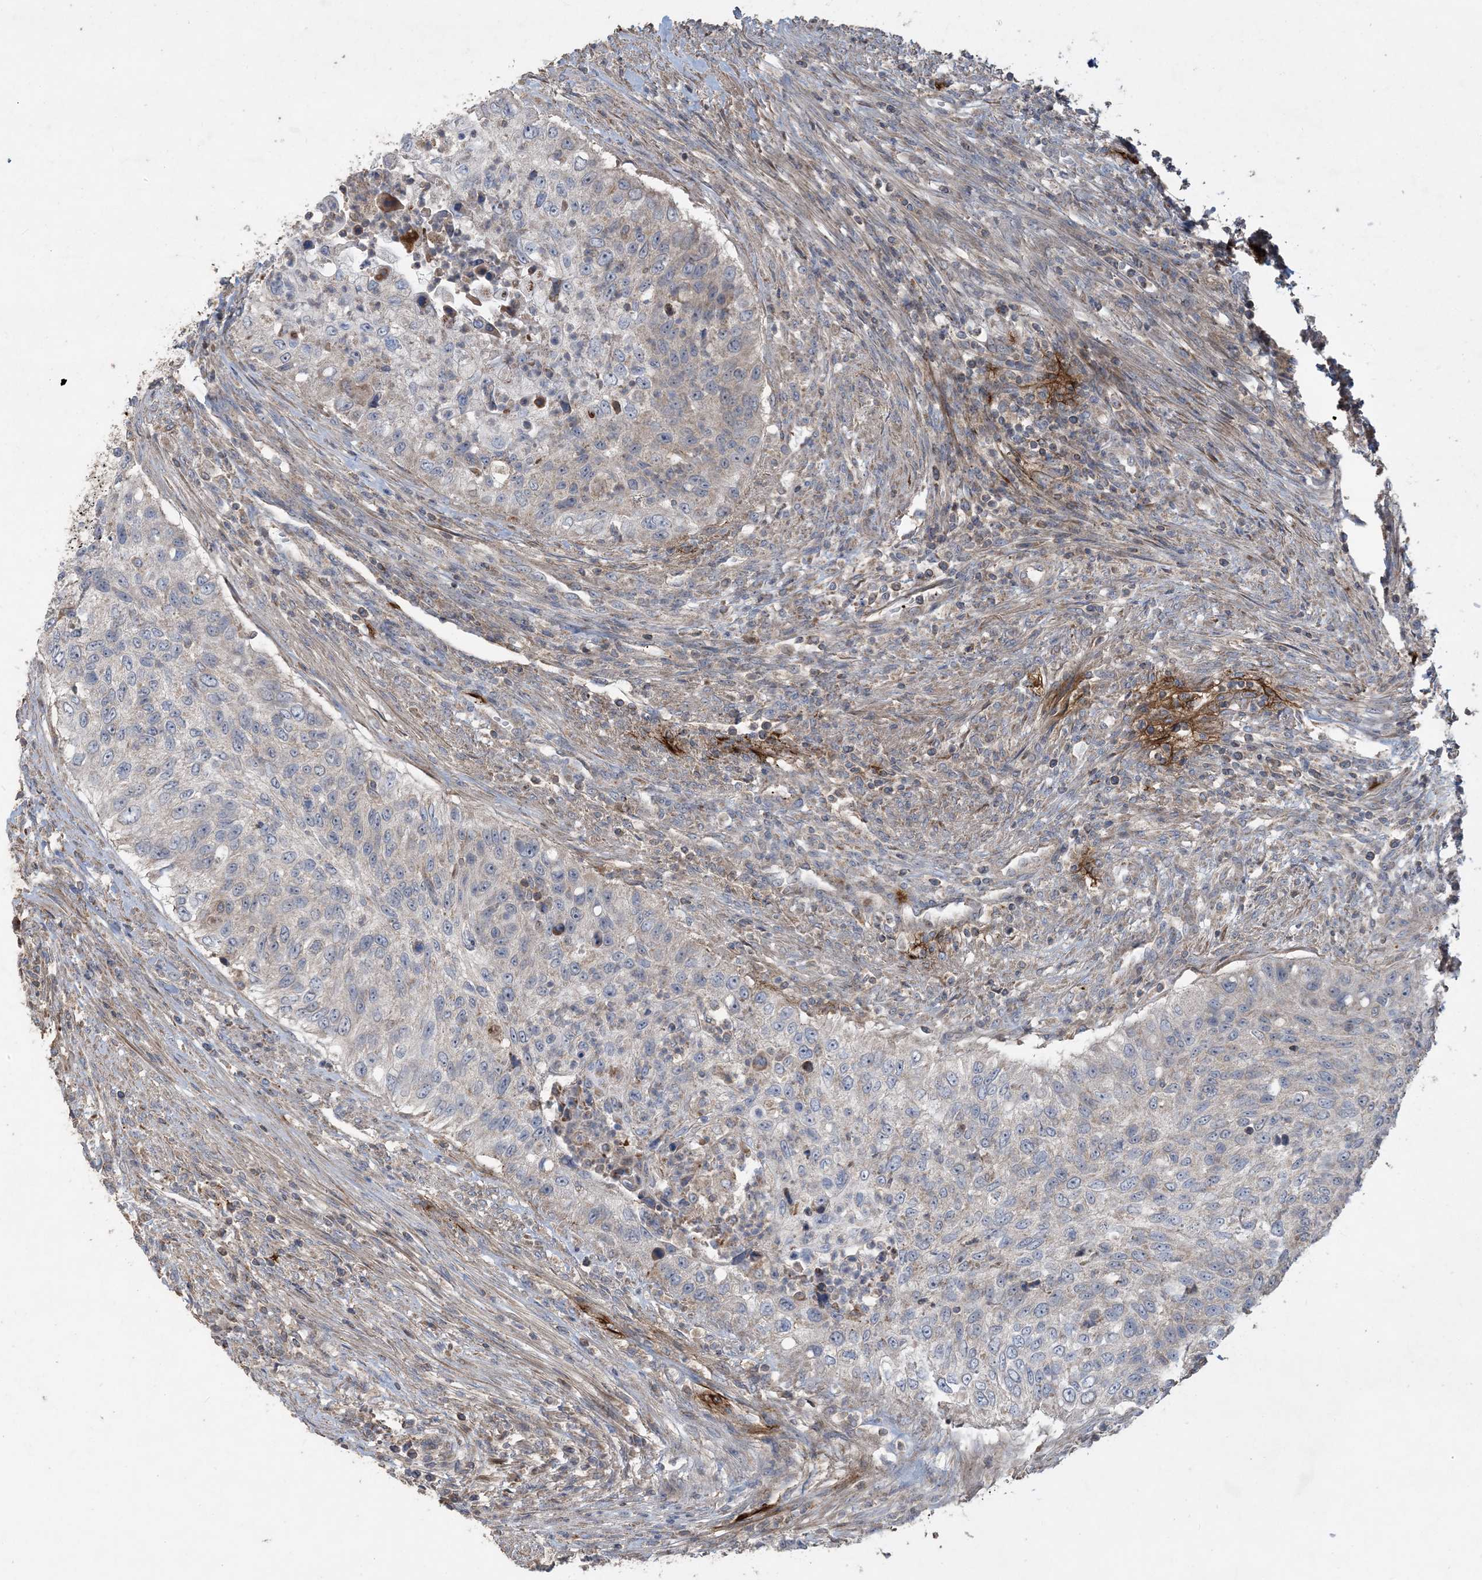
{"staining": {"intensity": "negative", "quantity": "none", "location": "none"}, "tissue": "urothelial cancer", "cell_type": "Tumor cells", "image_type": "cancer", "snomed": [{"axis": "morphology", "description": "Urothelial carcinoma, High grade"}, {"axis": "topography", "description": "Urinary bladder"}], "caption": "There is no significant staining in tumor cells of urothelial carcinoma (high-grade). The staining was performed using DAB to visualize the protein expression in brown, while the nuclei were stained in blue with hematoxylin (Magnification: 20x).", "gene": "ECHDC1", "patient": {"sex": "female", "age": 60}}